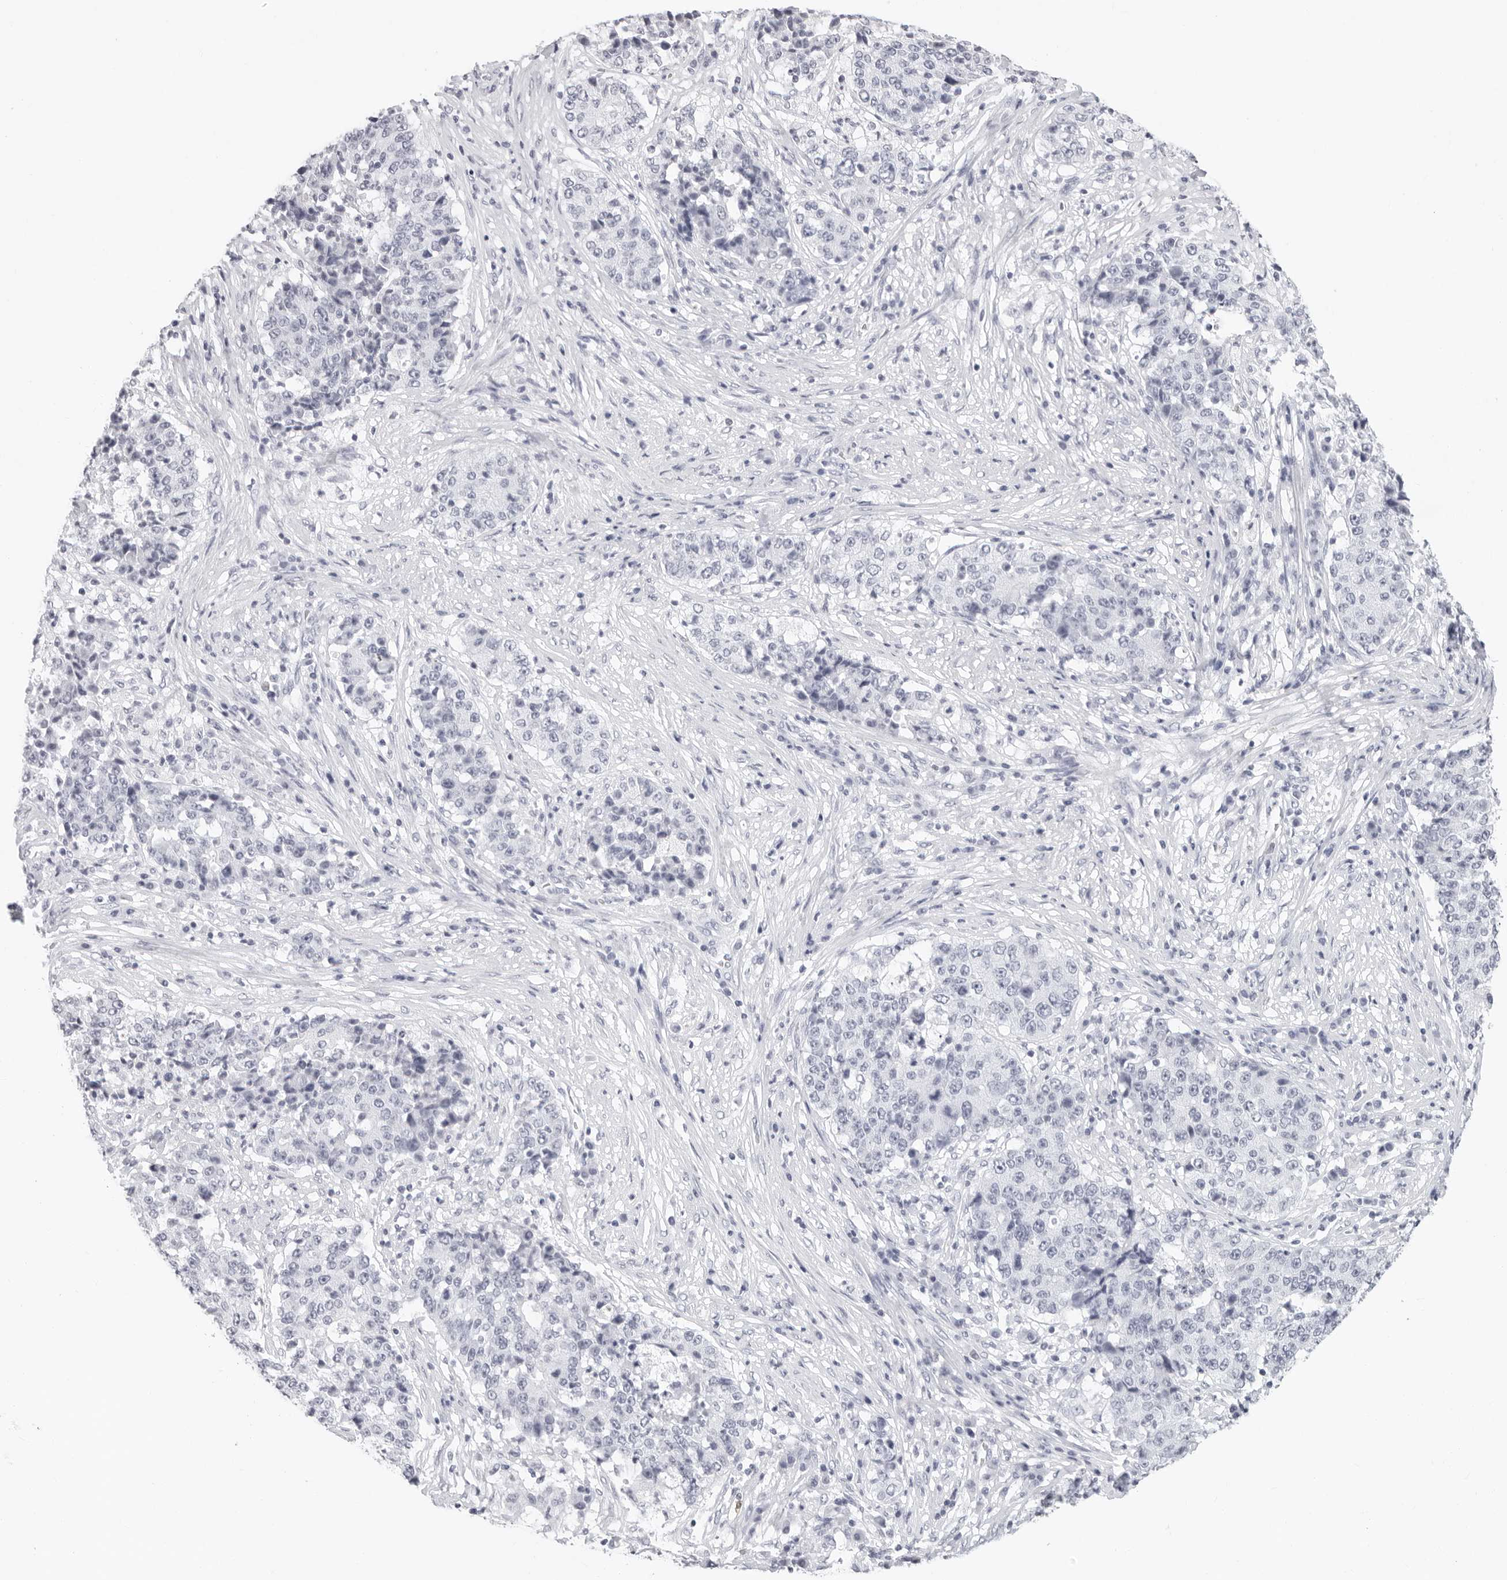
{"staining": {"intensity": "negative", "quantity": "none", "location": "none"}, "tissue": "stomach cancer", "cell_type": "Tumor cells", "image_type": "cancer", "snomed": [{"axis": "morphology", "description": "Adenocarcinoma, NOS"}, {"axis": "topography", "description": "Stomach"}], "caption": "Immunohistochemistry of stomach adenocarcinoma demonstrates no expression in tumor cells.", "gene": "AGMAT", "patient": {"sex": "male", "age": 59}}